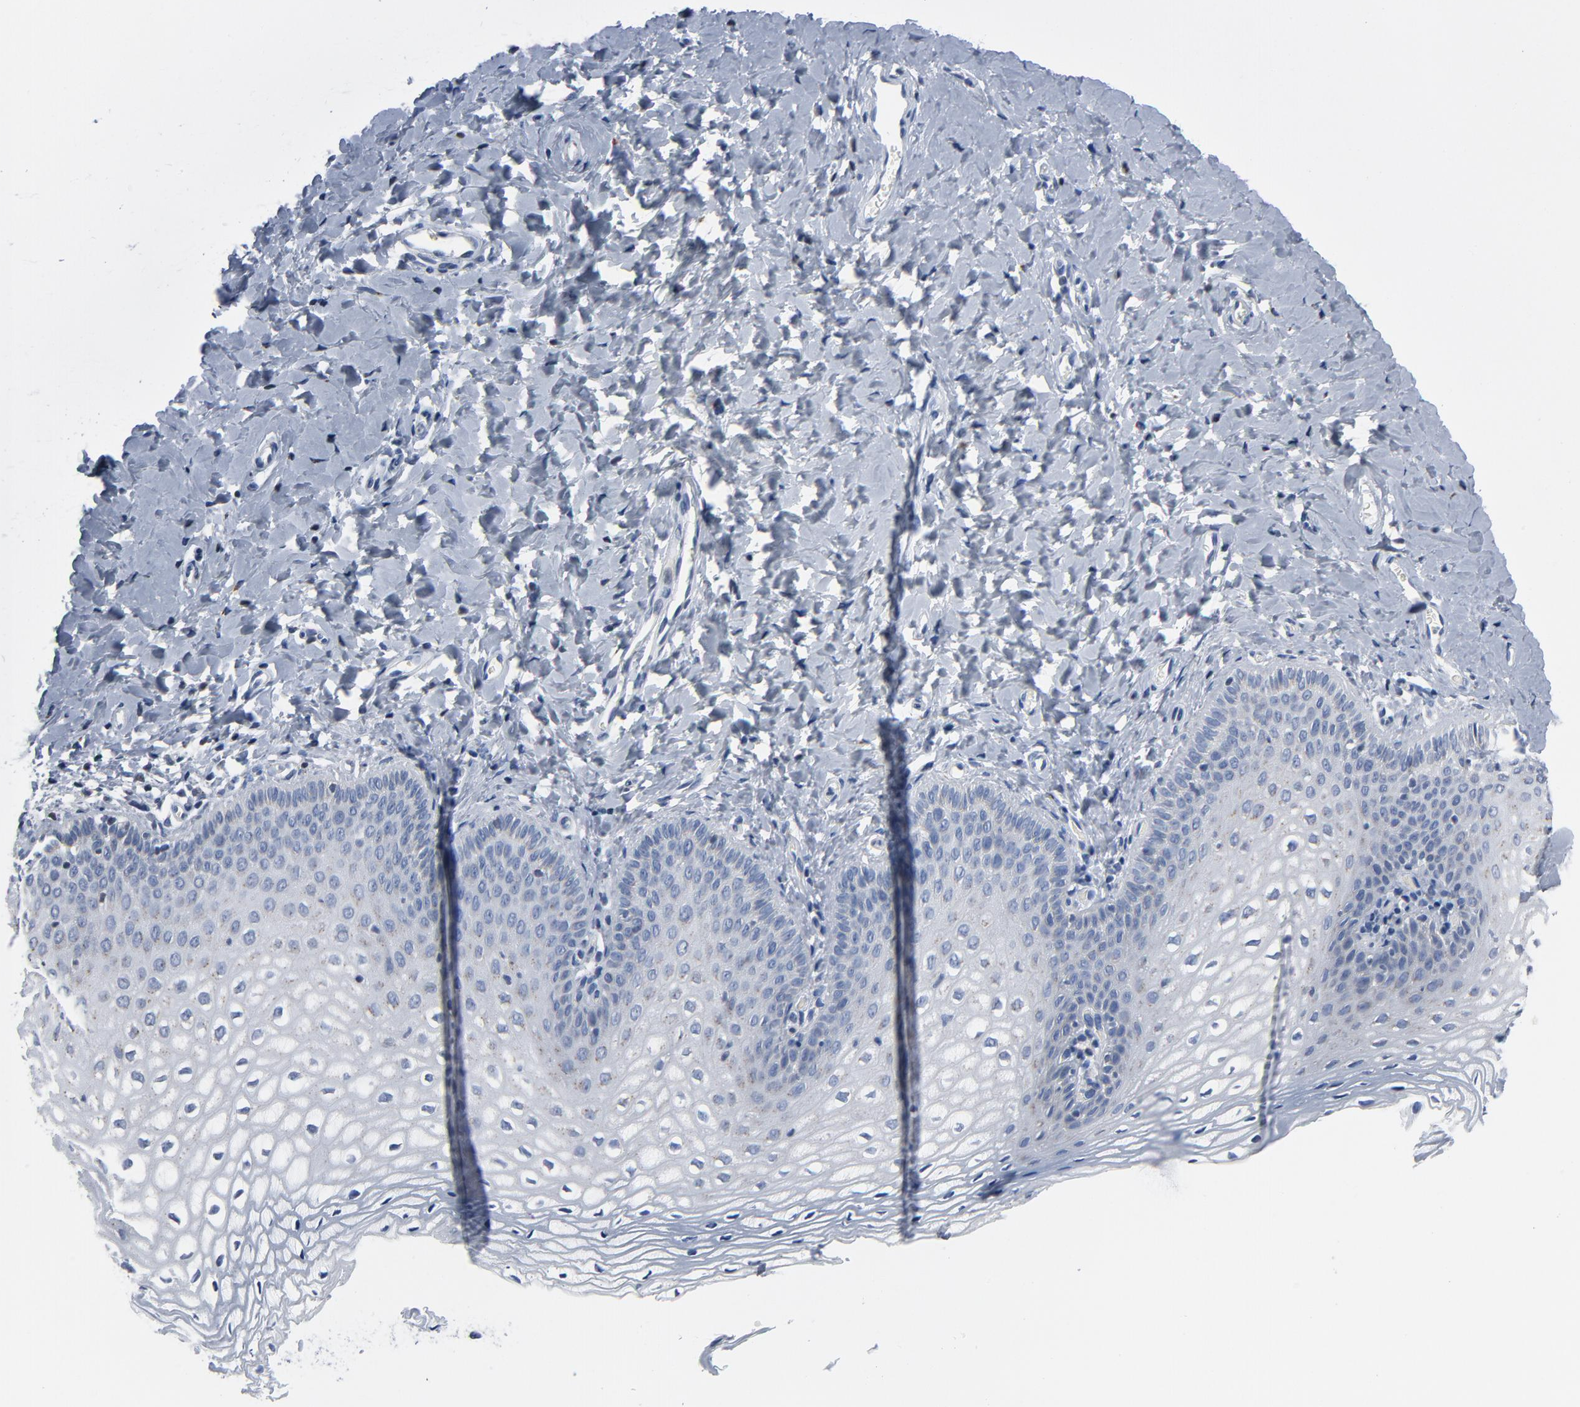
{"staining": {"intensity": "weak", "quantity": "<25%", "location": "cytoplasmic/membranous"}, "tissue": "vagina", "cell_type": "Squamous epithelial cells", "image_type": "normal", "snomed": [{"axis": "morphology", "description": "Normal tissue, NOS"}, {"axis": "topography", "description": "Vagina"}], "caption": "This is a histopathology image of immunohistochemistry (IHC) staining of normal vagina, which shows no expression in squamous epithelial cells.", "gene": "YIPF6", "patient": {"sex": "female", "age": 55}}